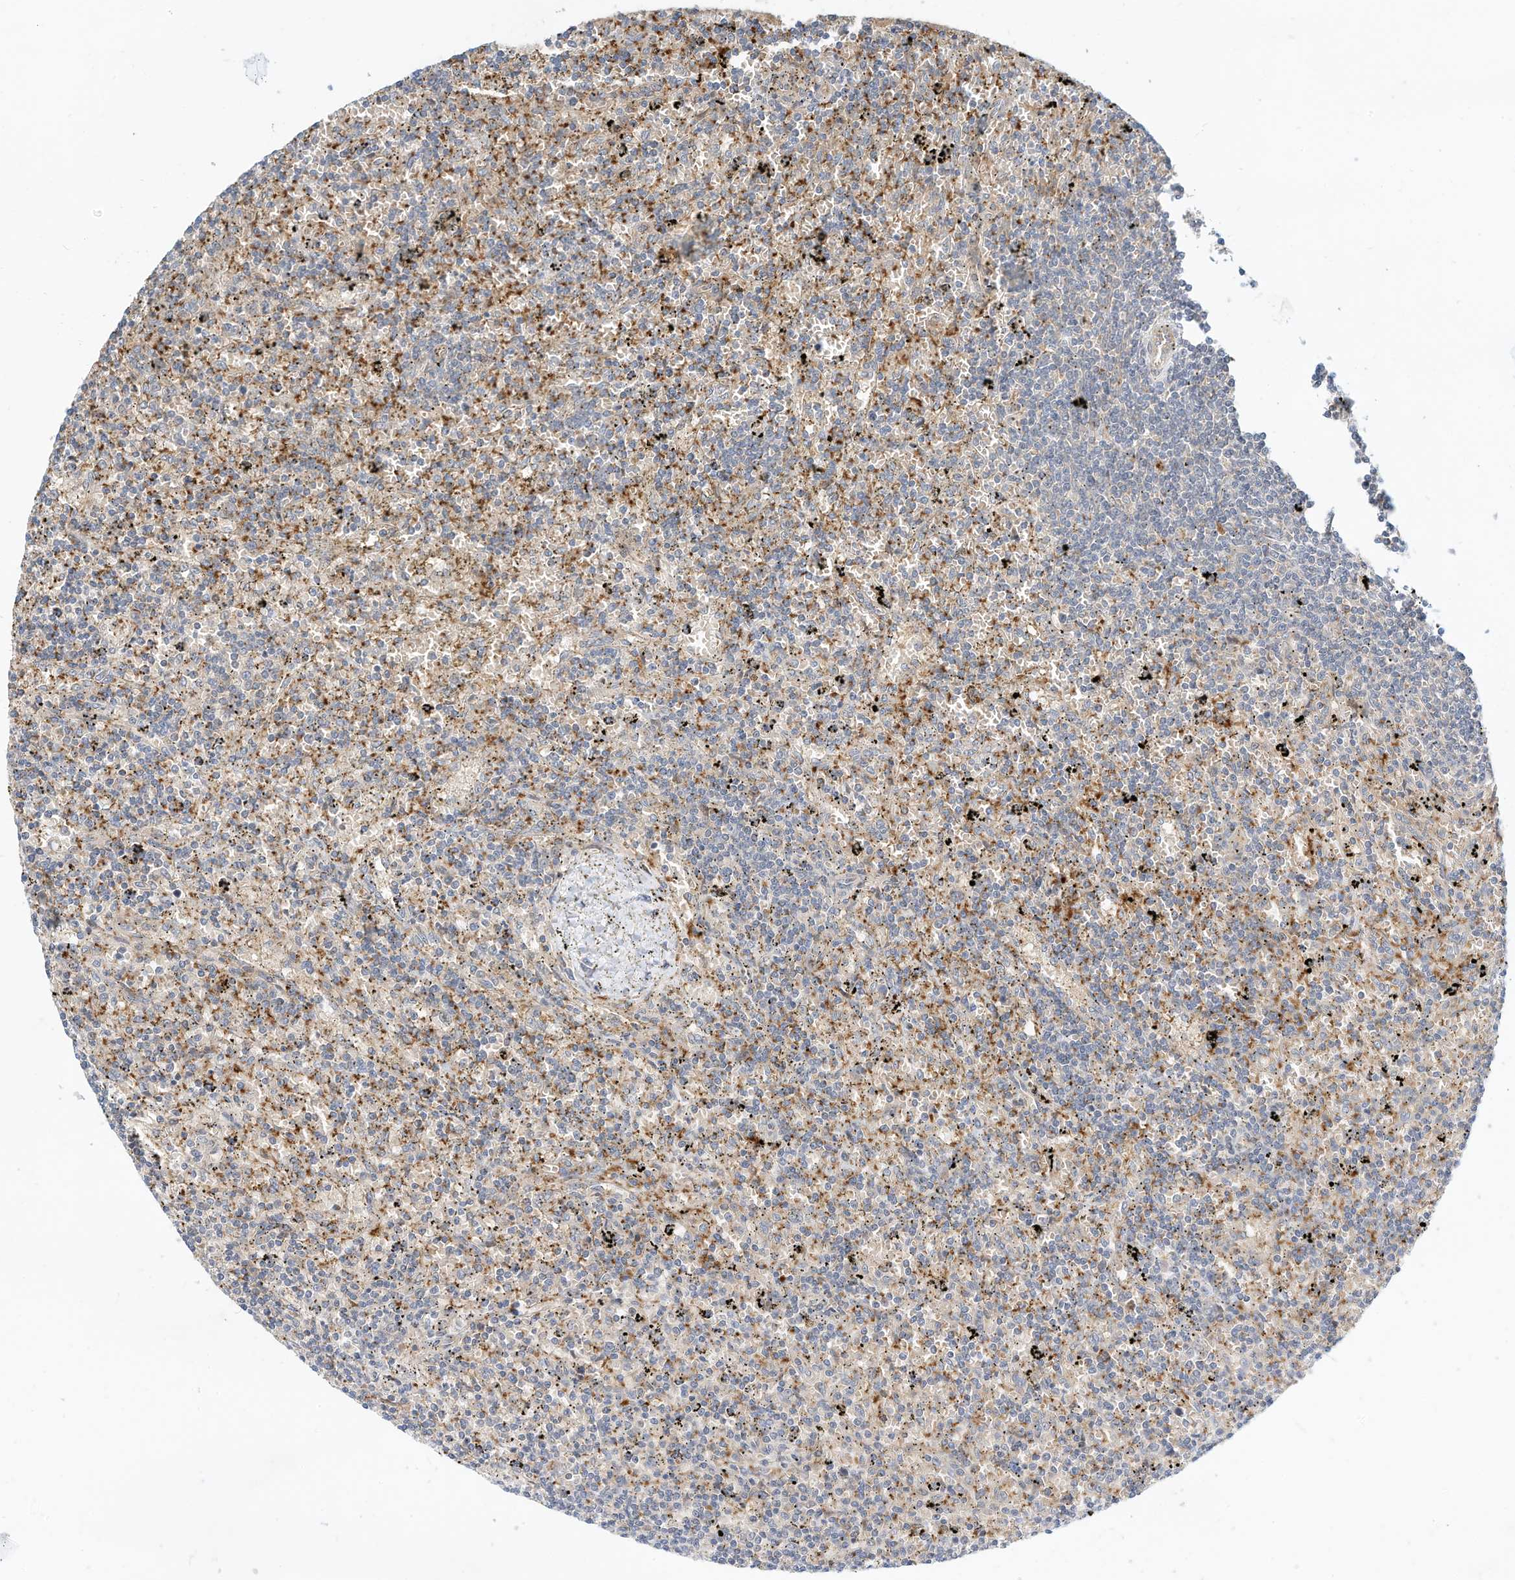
{"staining": {"intensity": "negative", "quantity": "none", "location": "none"}, "tissue": "lymphoma", "cell_type": "Tumor cells", "image_type": "cancer", "snomed": [{"axis": "morphology", "description": "Malignant lymphoma, non-Hodgkin's type, Low grade"}, {"axis": "topography", "description": "Spleen"}], "caption": "Low-grade malignant lymphoma, non-Hodgkin's type stained for a protein using immunohistochemistry (IHC) demonstrates no positivity tumor cells.", "gene": "OFD1", "patient": {"sex": "male", "age": 76}}